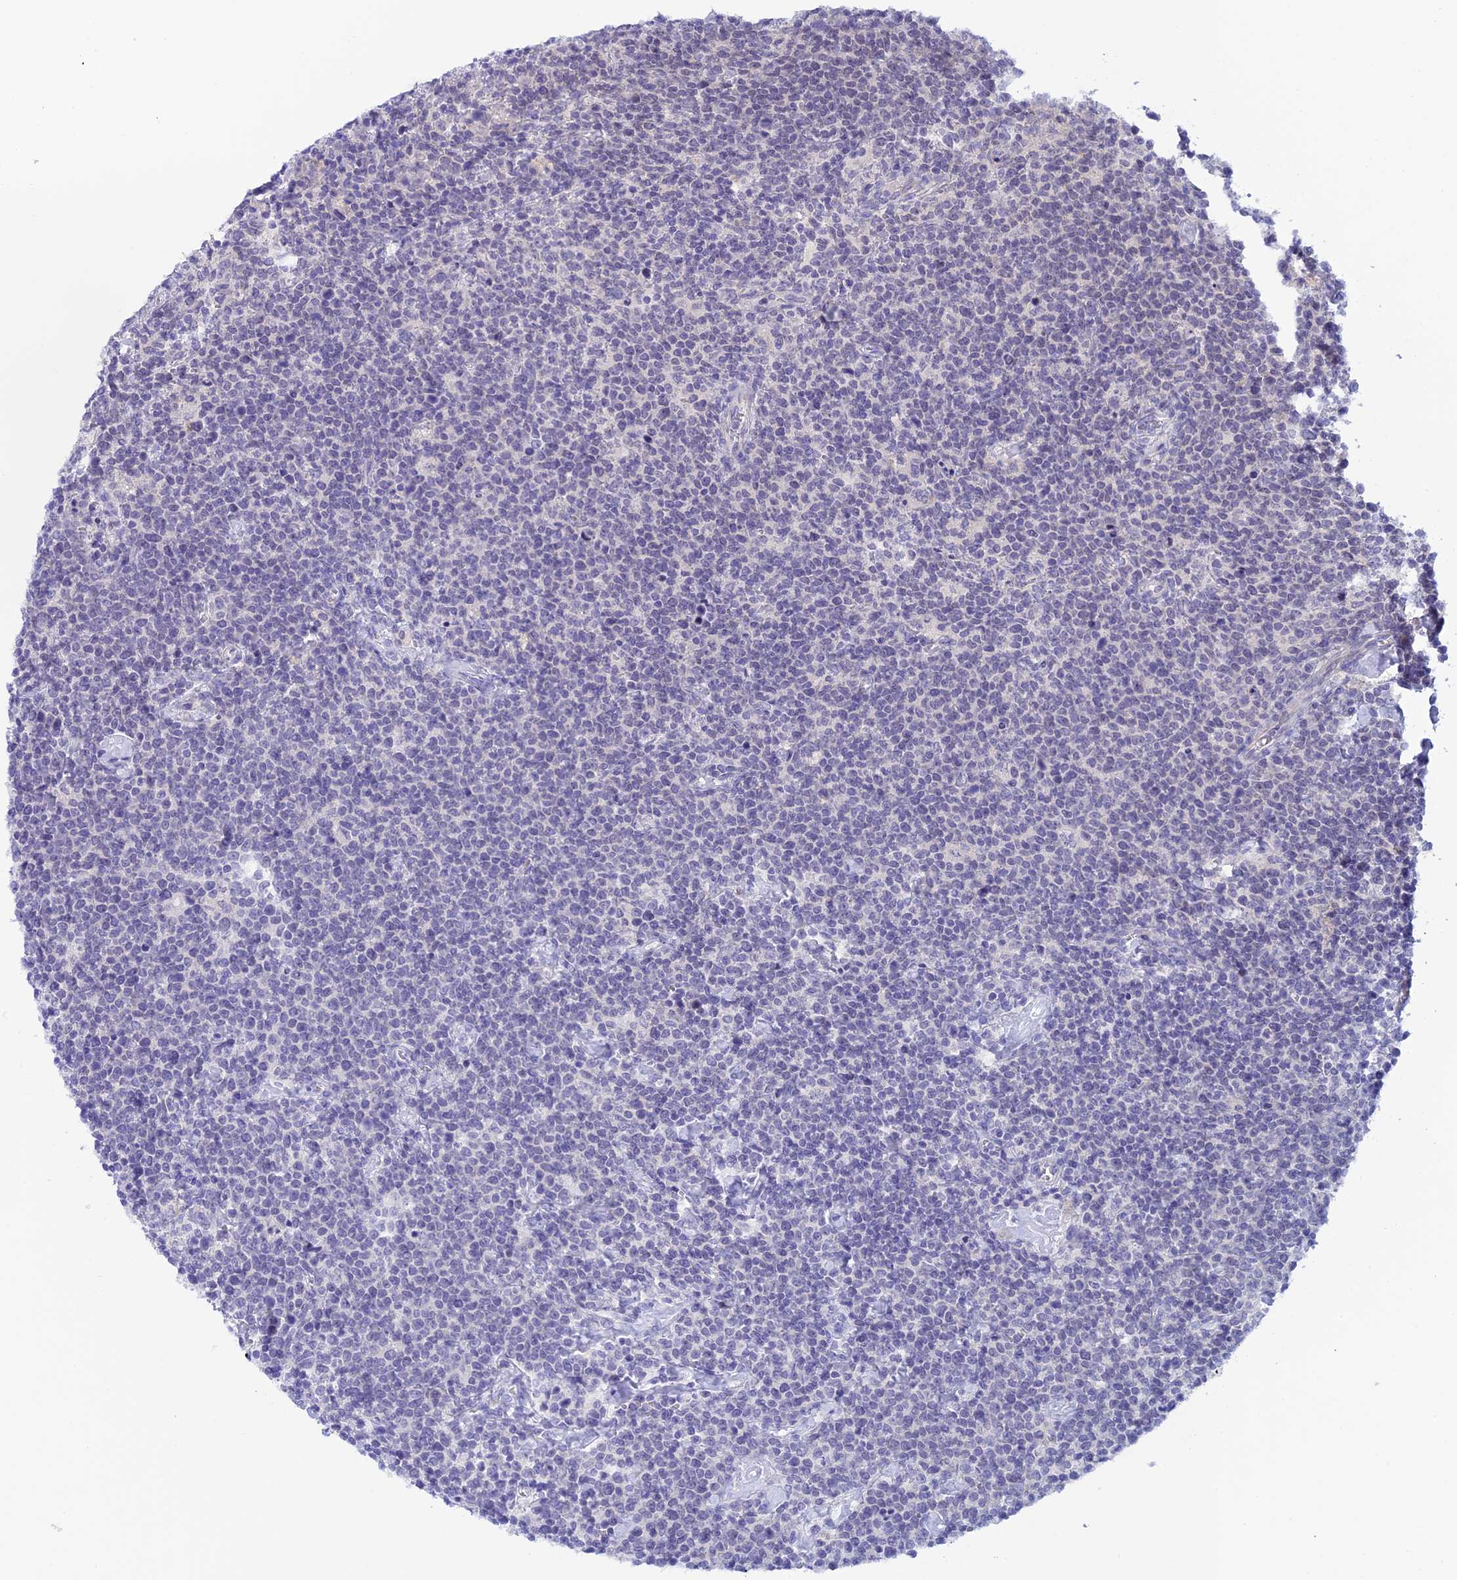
{"staining": {"intensity": "negative", "quantity": "none", "location": "none"}, "tissue": "lymphoma", "cell_type": "Tumor cells", "image_type": "cancer", "snomed": [{"axis": "morphology", "description": "Malignant lymphoma, non-Hodgkin's type, High grade"}, {"axis": "topography", "description": "Lymph node"}], "caption": "Tumor cells are negative for brown protein staining in lymphoma.", "gene": "RASGEF1B", "patient": {"sex": "male", "age": 61}}